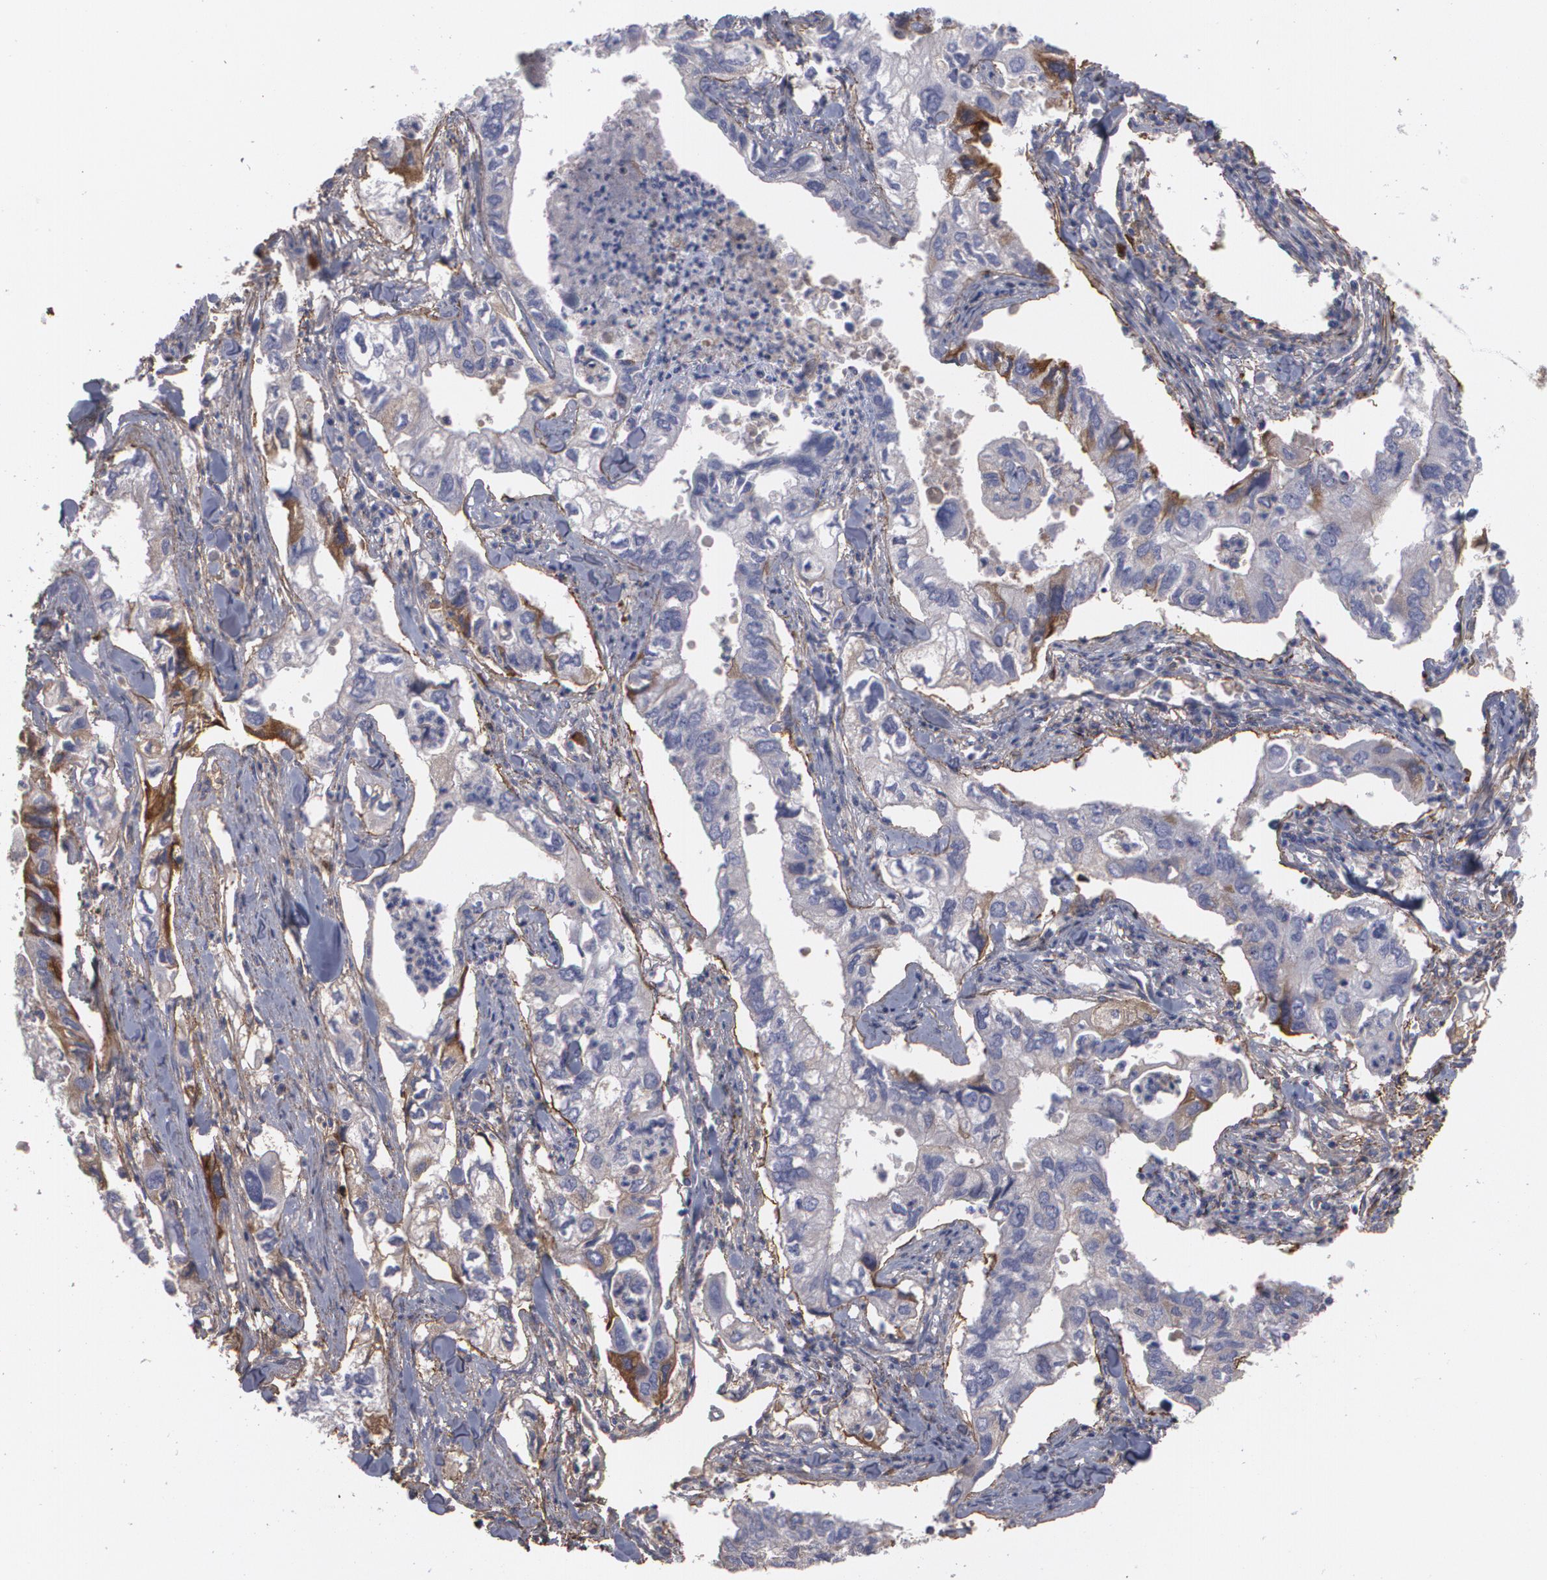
{"staining": {"intensity": "negative", "quantity": "none", "location": "none"}, "tissue": "lung cancer", "cell_type": "Tumor cells", "image_type": "cancer", "snomed": [{"axis": "morphology", "description": "Adenocarcinoma, NOS"}, {"axis": "topography", "description": "Lung"}], "caption": "The micrograph displays no significant expression in tumor cells of lung cancer (adenocarcinoma).", "gene": "FBLN1", "patient": {"sex": "male", "age": 48}}